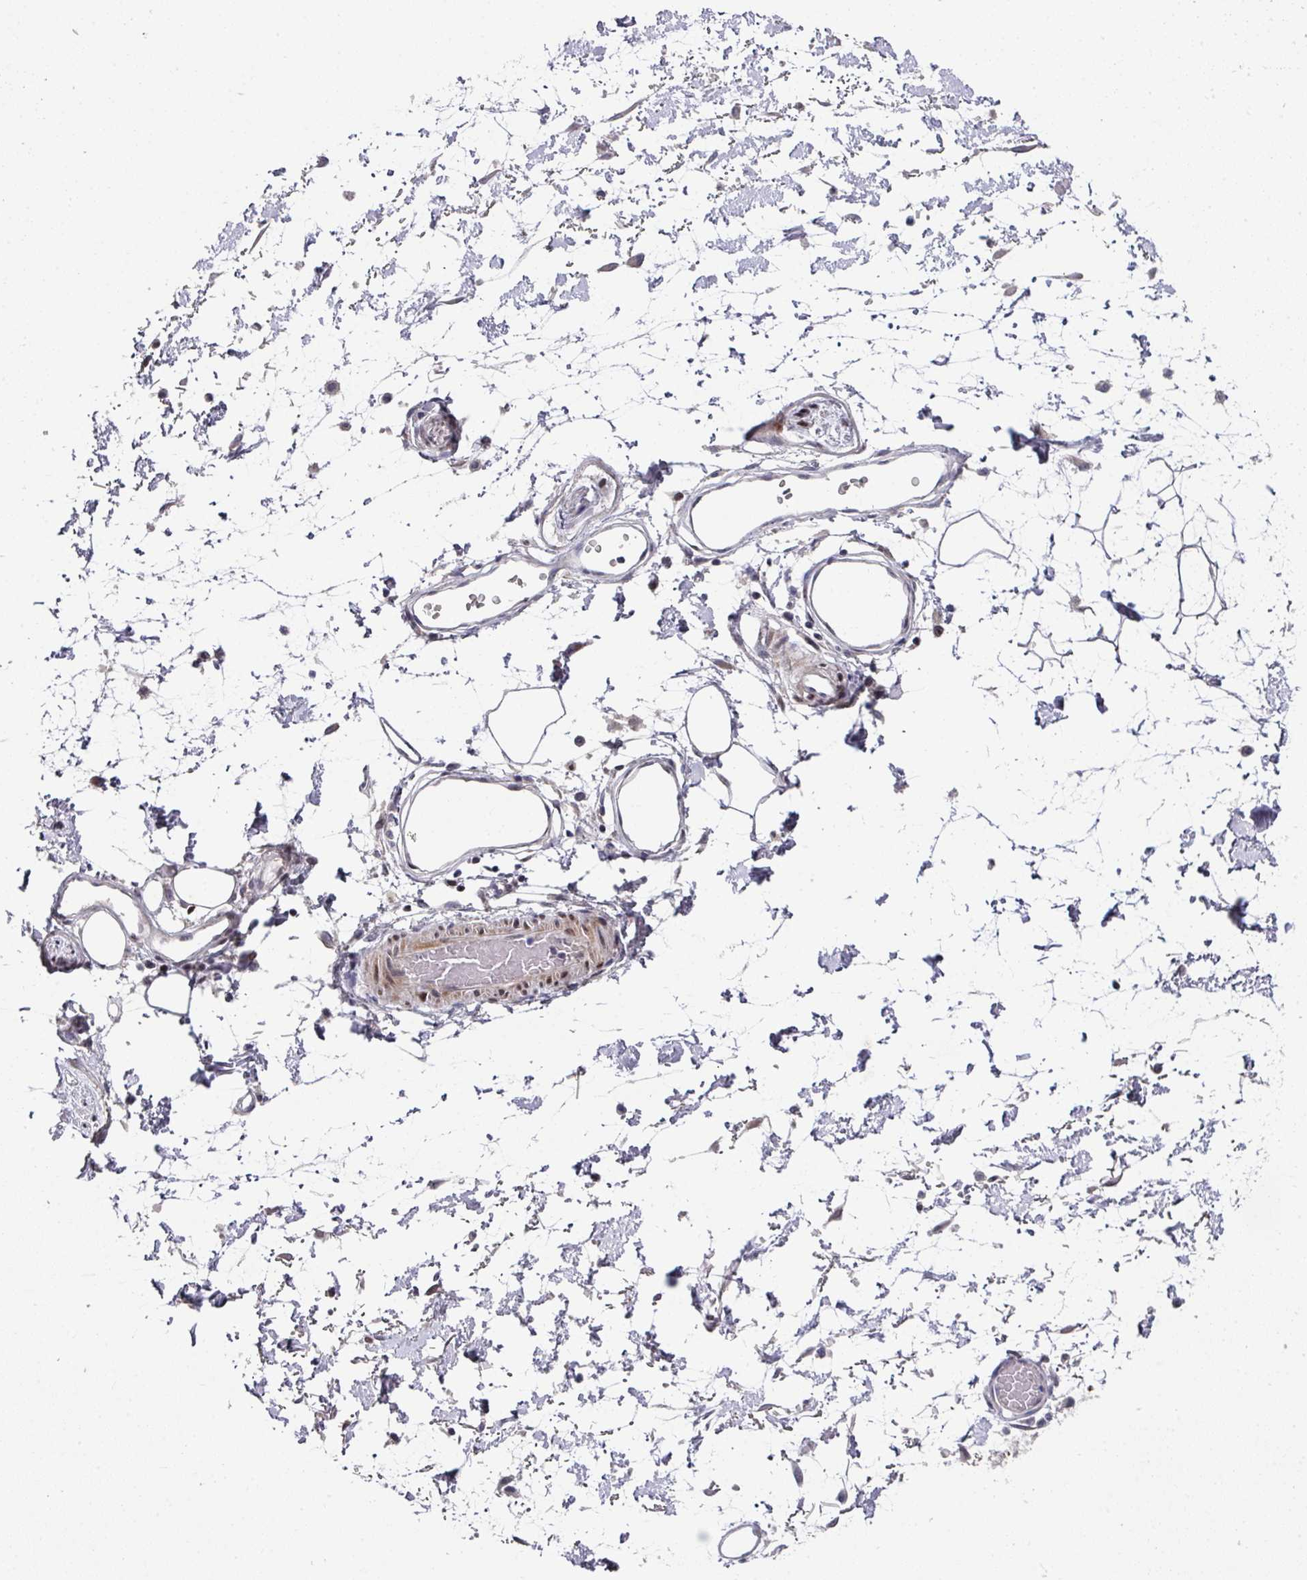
{"staining": {"intensity": "negative", "quantity": "none", "location": "none"}, "tissue": "adipose tissue", "cell_type": "Adipocytes", "image_type": "normal", "snomed": [{"axis": "morphology", "description": "Normal tissue, NOS"}, {"axis": "topography", "description": "Vulva"}, {"axis": "topography", "description": "Peripheral nerve tissue"}], "caption": "IHC photomicrograph of normal adipose tissue stained for a protein (brown), which reveals no staining in adipocytes.", "gene": "CBX7", "patient": {"sex": "female", "age": 68}}